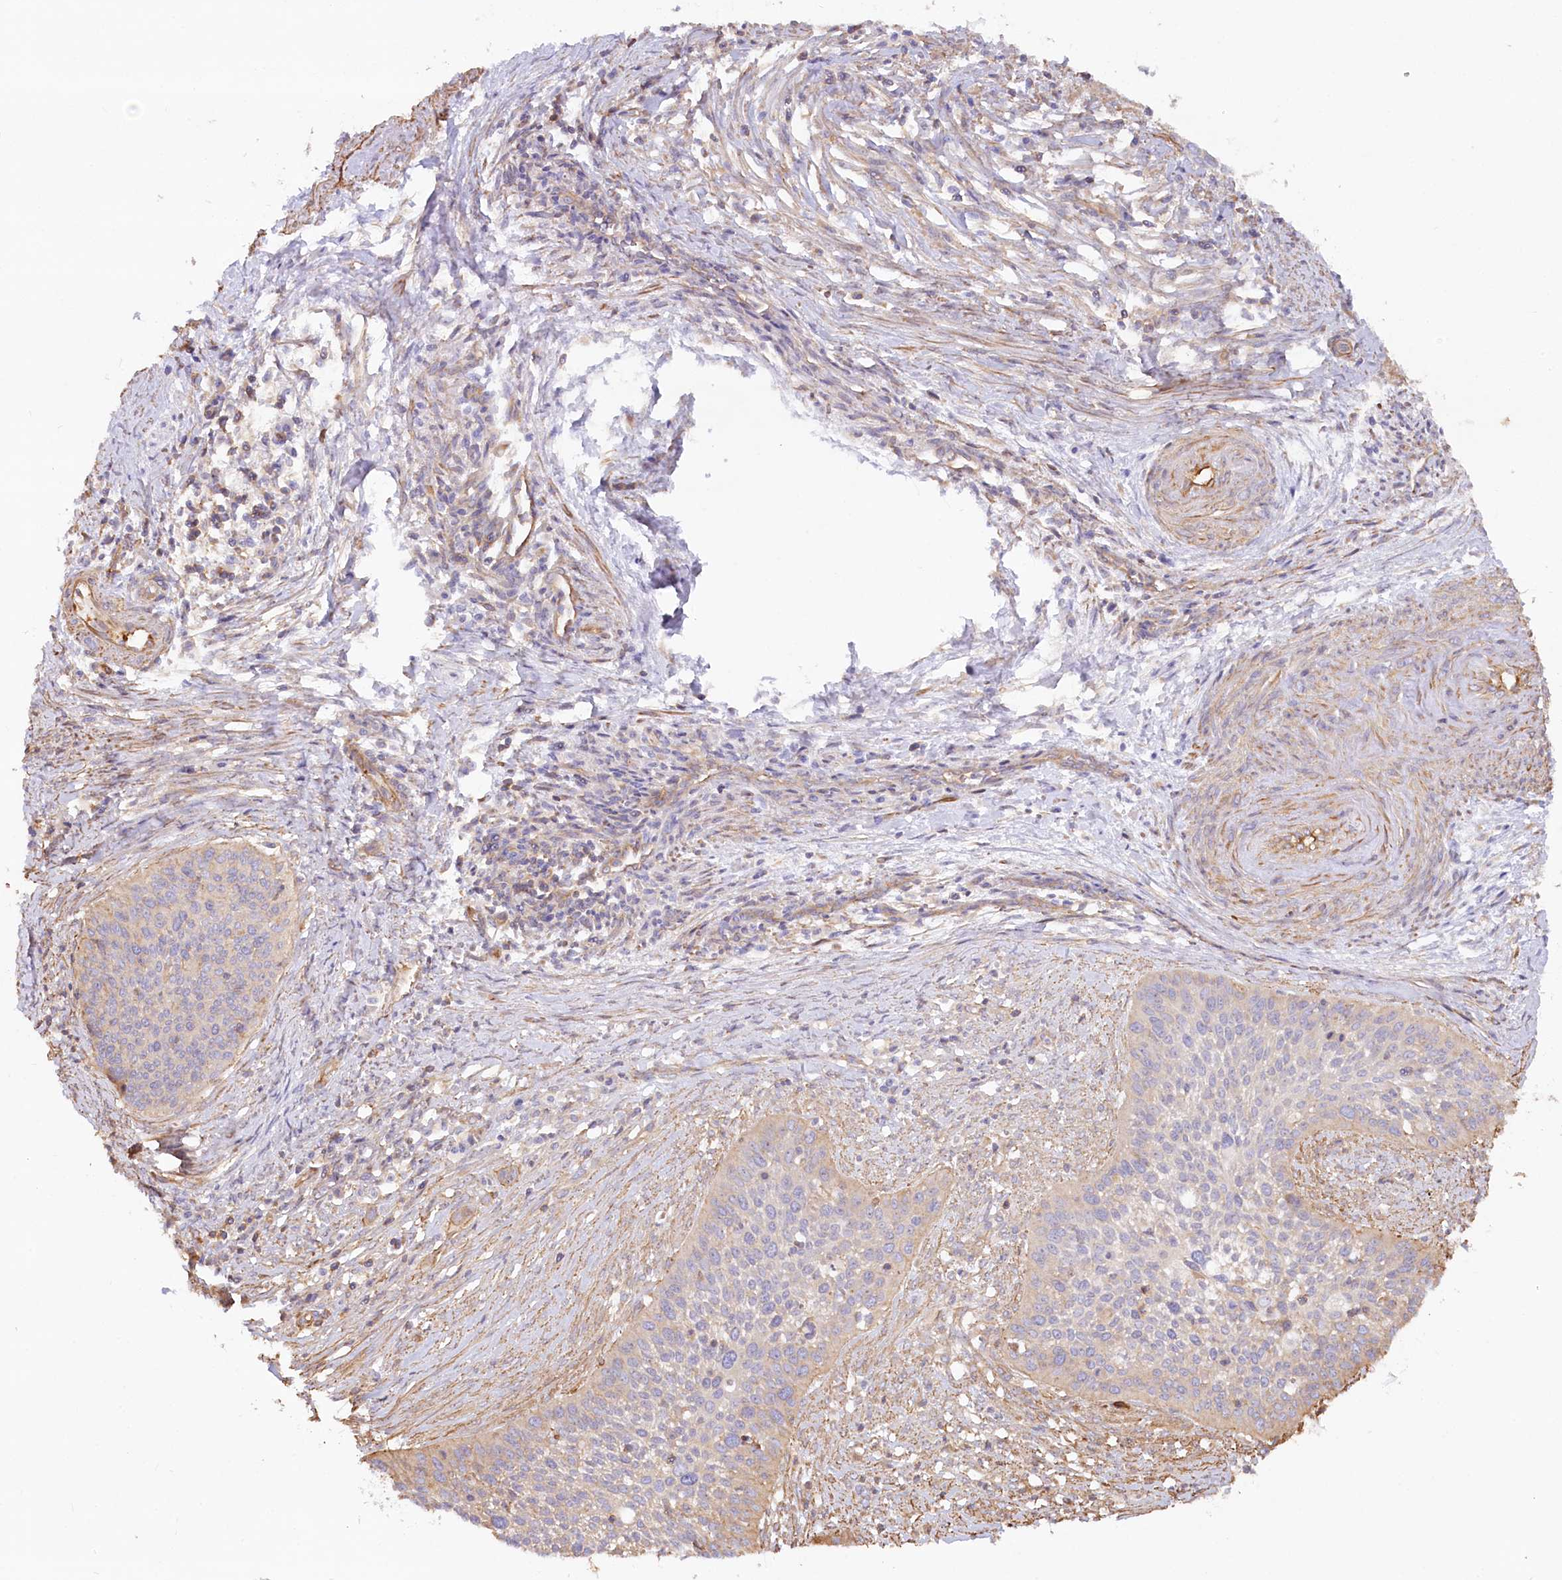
{"staining": {"intensity": "weak", "quantity": "<25%", "location": "cytoplasmic/membranous"}, "tissue": "cervical cancer", "cell_type": "Tumor cells", "image_type": "cancer", "snomed": [{"axis": "morphology", "description": "Squamous cell carcinoma, NOS"}, {"axis": "topography", "description": "Cervix"}], "caption": "DAB immunohistochemical staining of human cervical squamous cell carcinoma exhibits no significant staining in tumor cells.", "gene": "WDR36", "patient": {"sex": "female", "age": 34}}